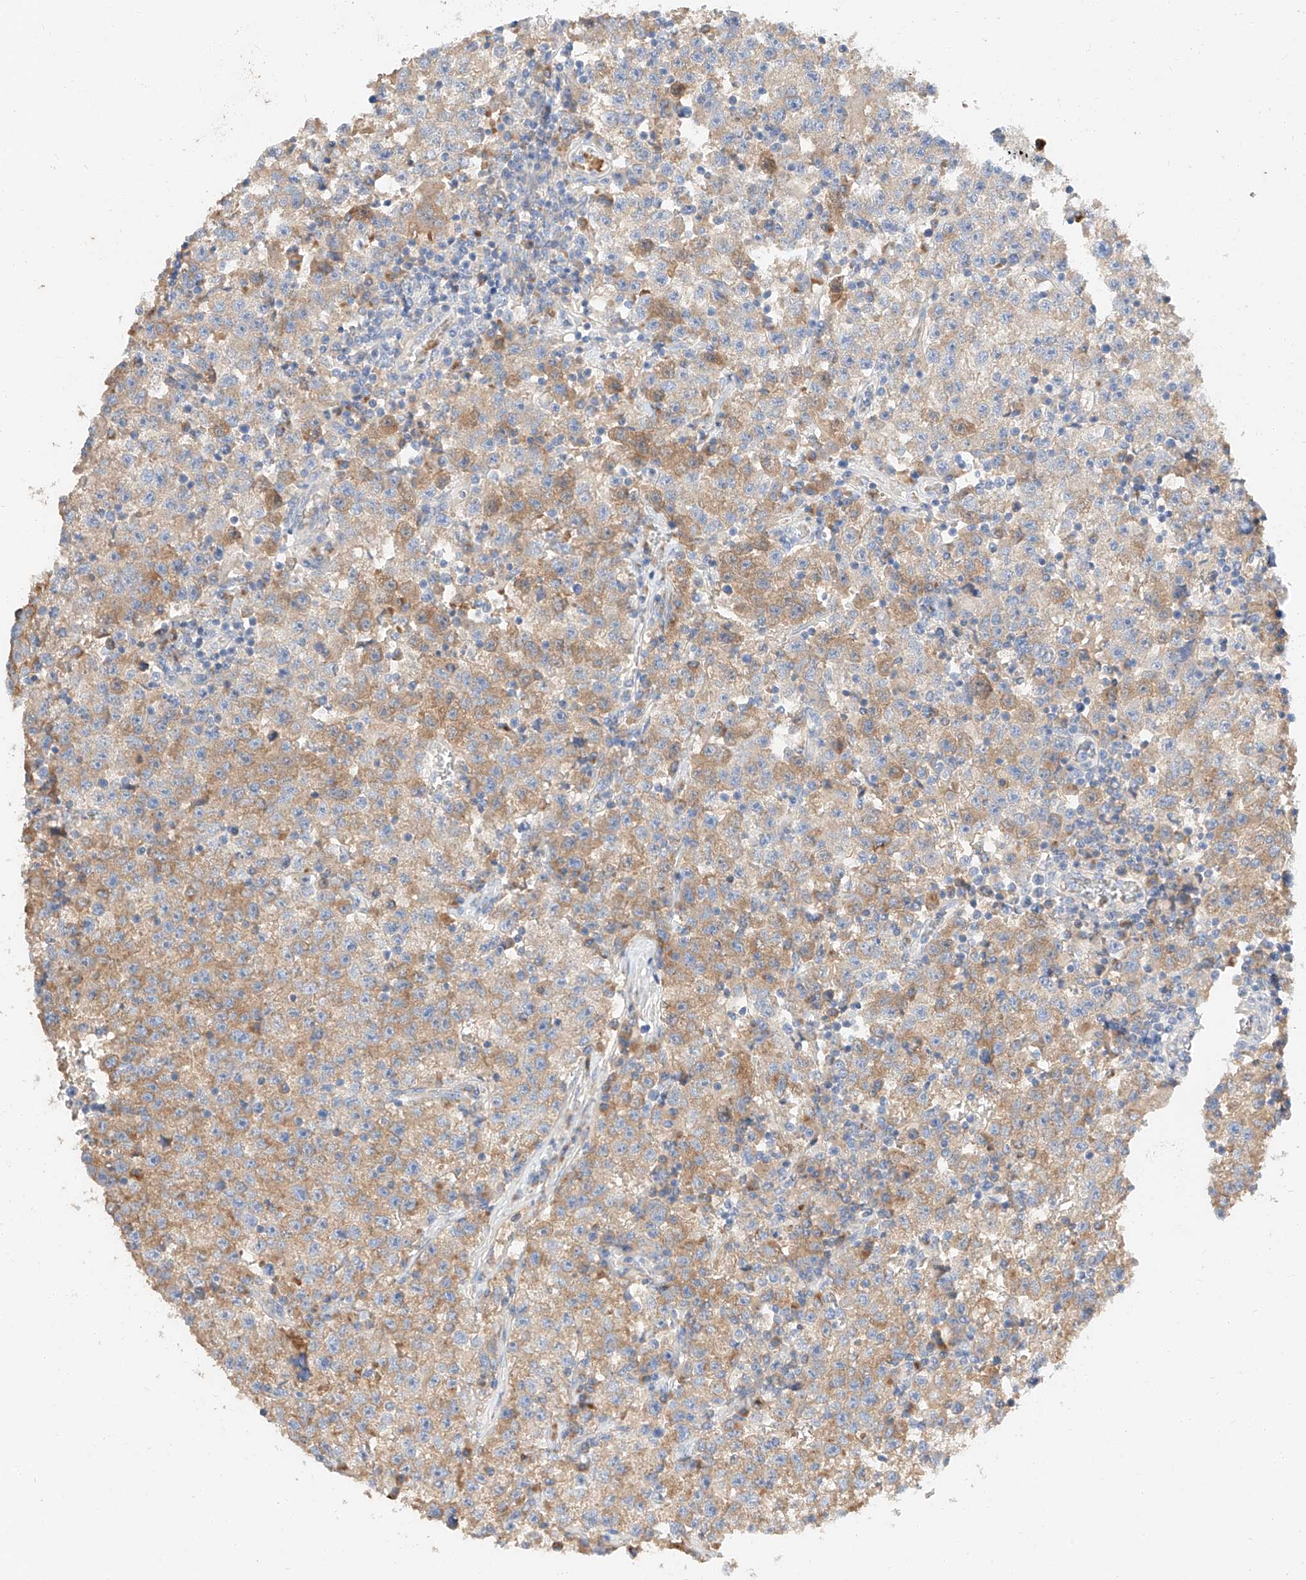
{"staining": {"intensity": "moderate", "quantity": "25%-75%", "location": "cytoplasmic/membranous"}, "tissue": "testis cancer", "cell_type": "Tumor cells", "image_type": "cancer", "snomed": [{"axis": "morphology", "description": "Seminoma, NOS"}, {"axis": "topography", "description": "Testis"}], "caption": "The immunohistochemical stain labels moderate cytoplasmic/membranous positivity in tumor cells of seminoma (testis) tissue.", "gene": "MAP7", "patient": {"sex": "male", "age": 22}}